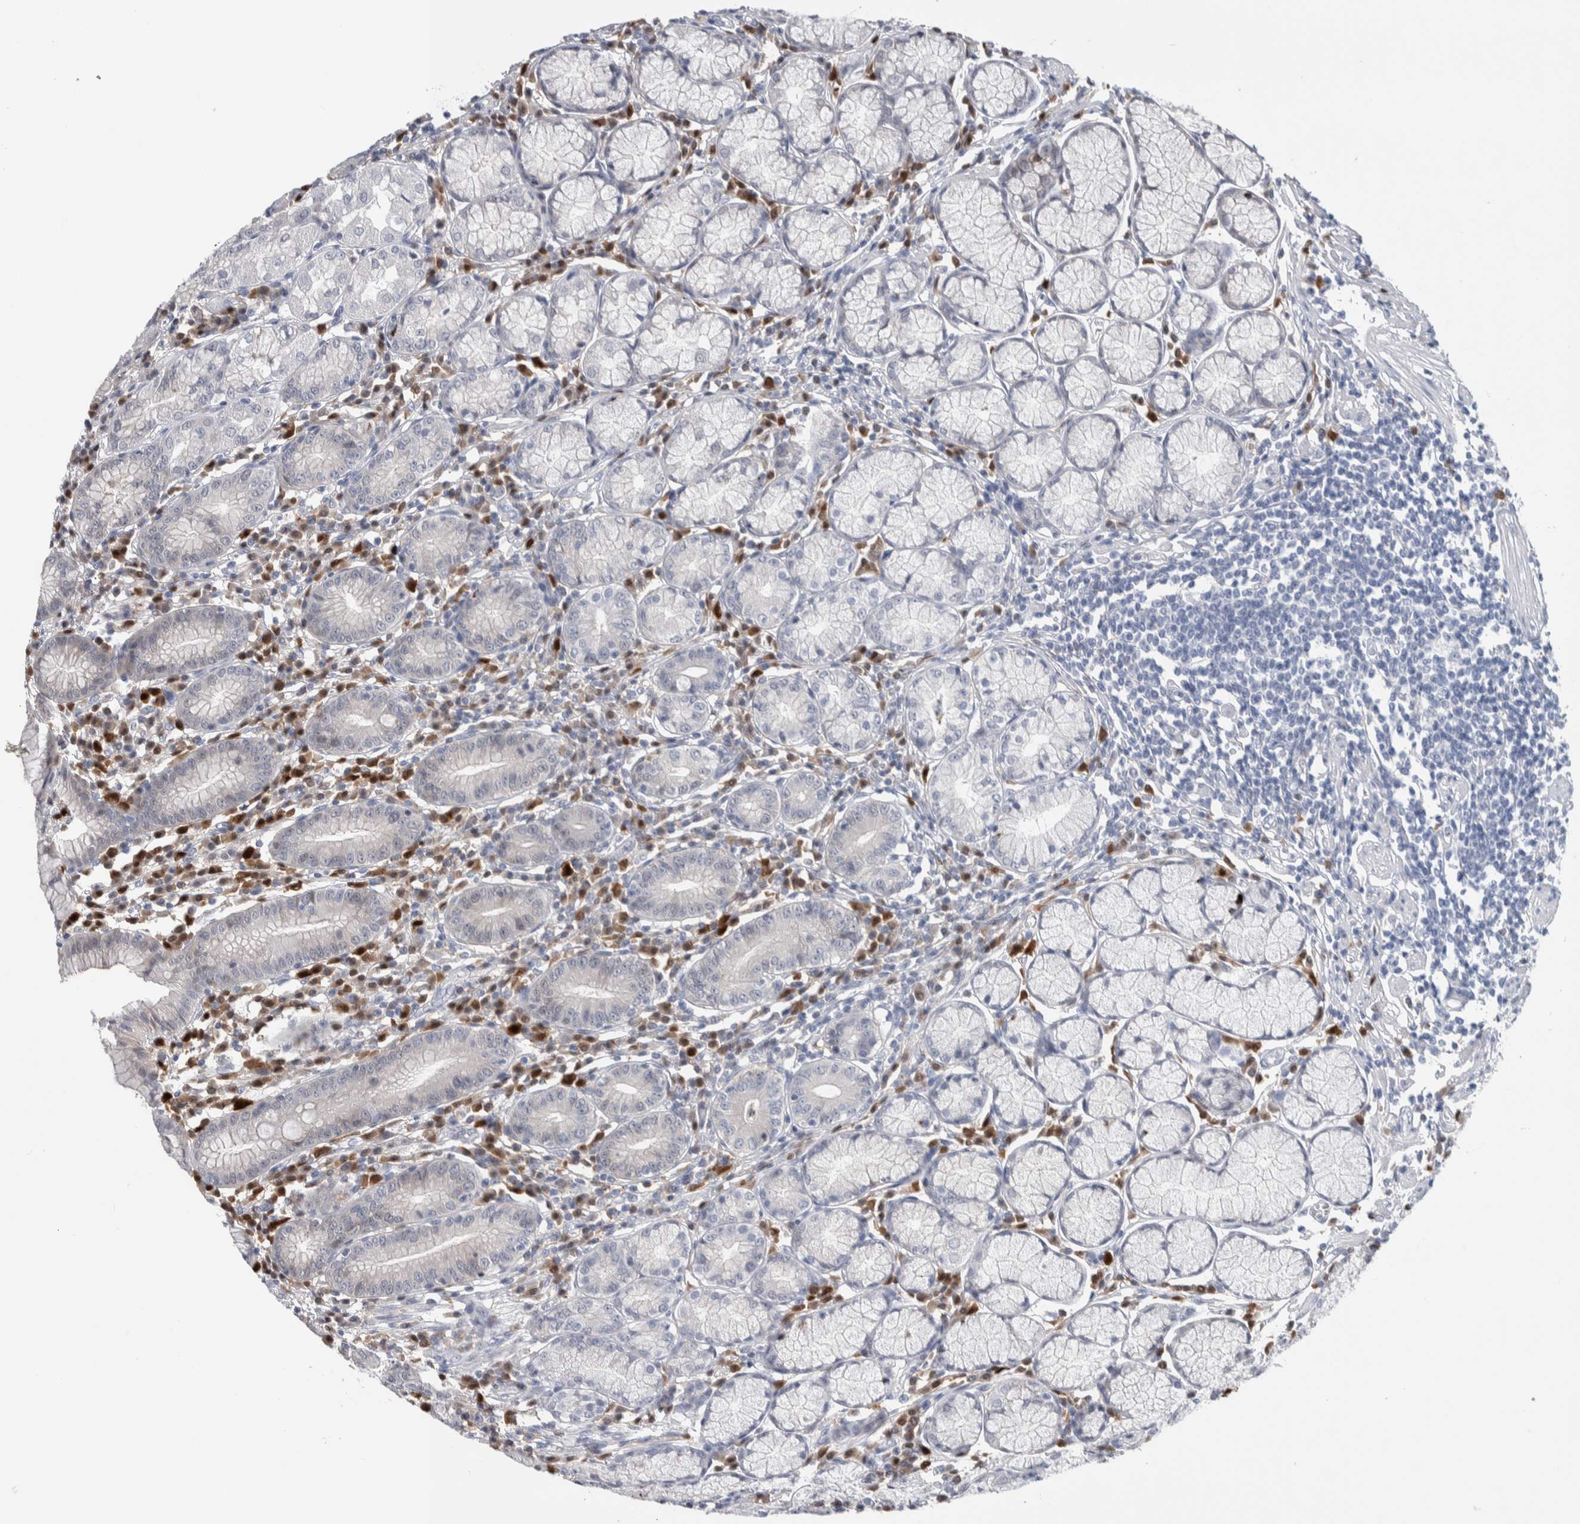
{"staining": {"intensity": "negative", "quantity": "none", "location": "none"}, "tissue": "stomach", "cell_type": "Glandular cells", "image_type": "normal", "snomed": [{"axis": "morphology", "description": "Normal tissue, NOS"}, {"axis": "topography", "description": "Stomach"}], "caption": "This is an IHC micrograph of normal stomach. There is no expression in glandular cells.", "gene": "LURAP1L", "patient": {"sex": "male", "age": 55}}